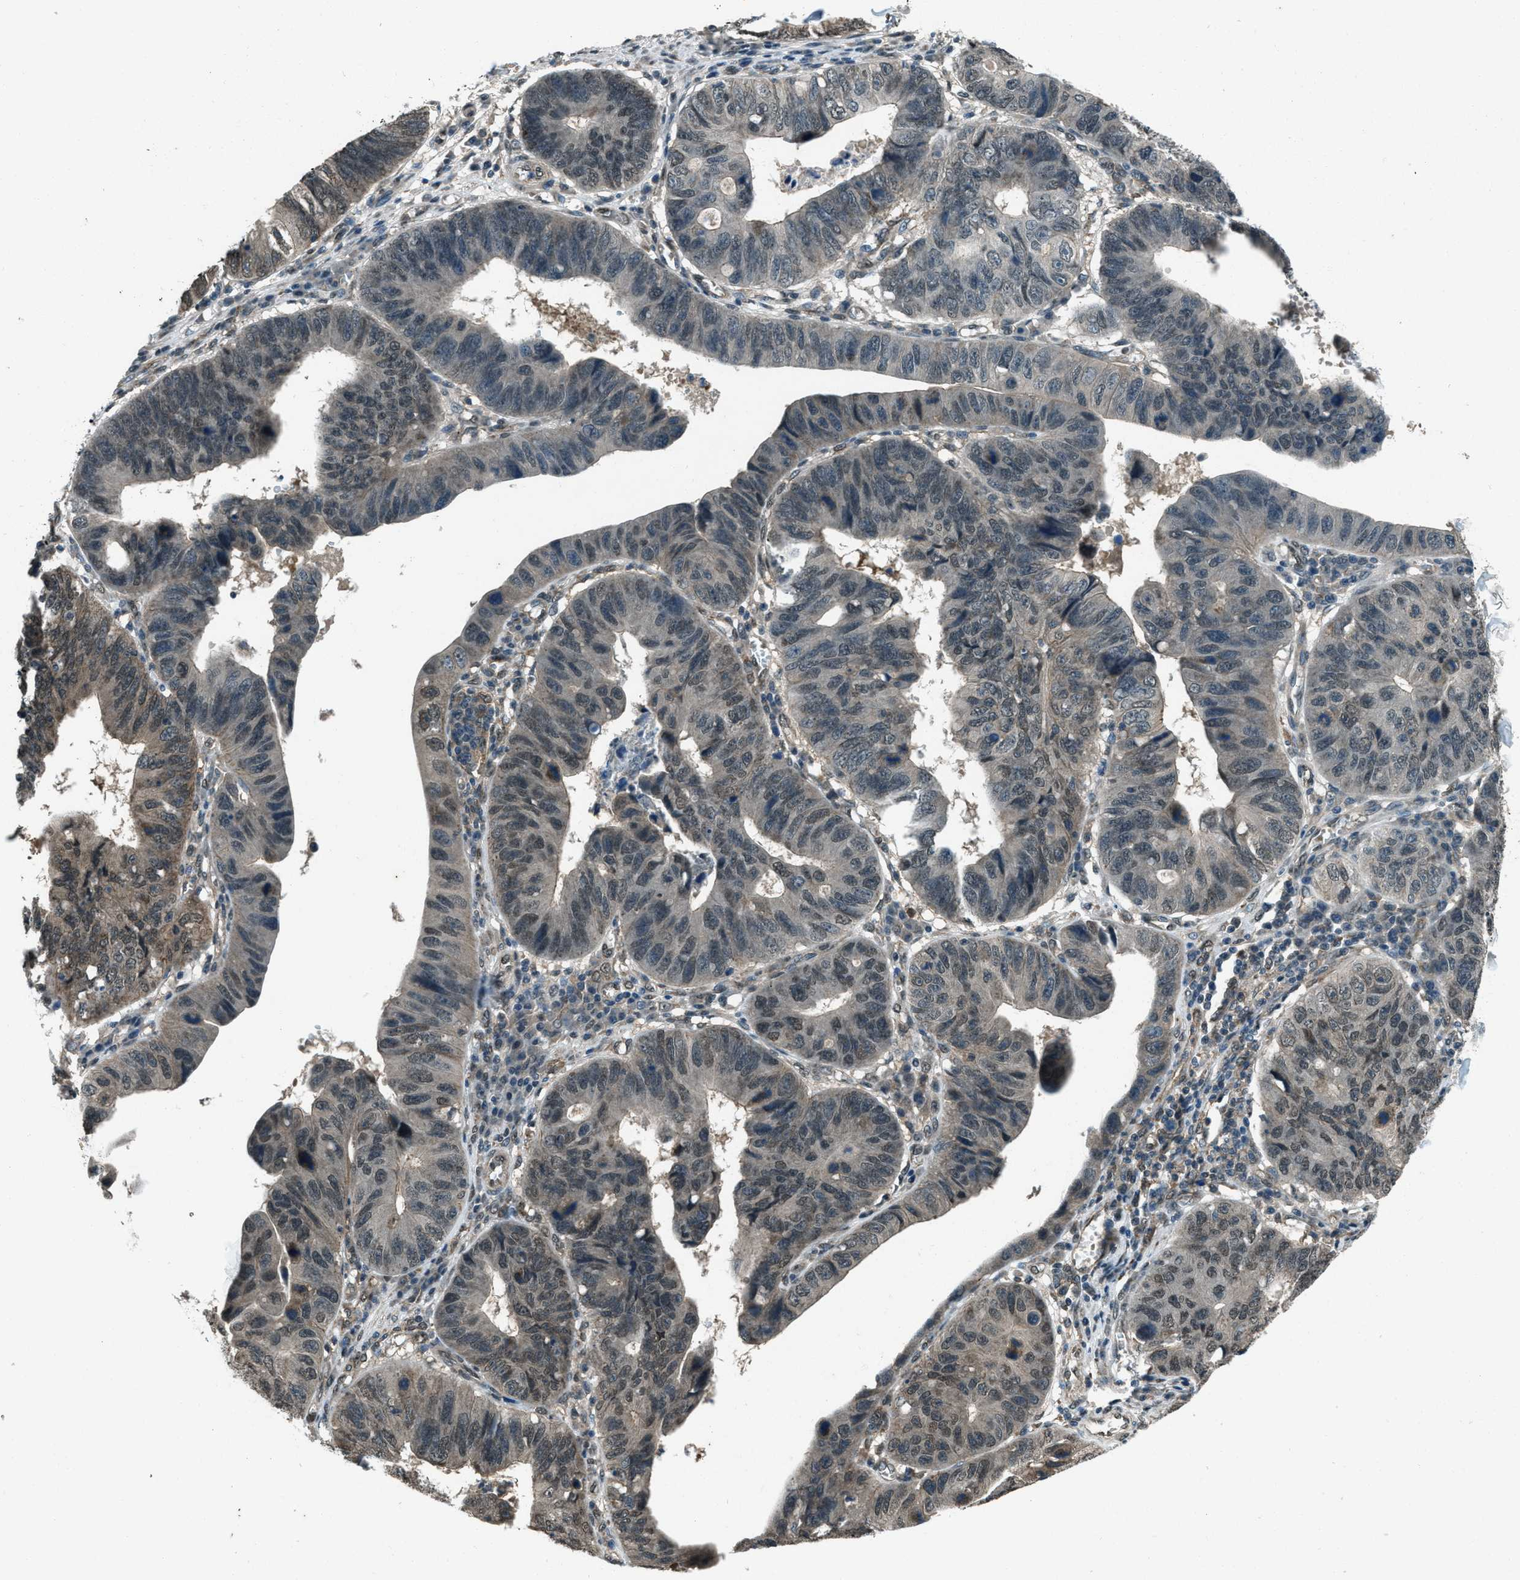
{"staining": {"intensity": "moderate", "quantity": "<25%", "location": "cytoplasmic/membranous"}, "tissue": "stomach cancer", "cell_type": "Tumor cells", "image_type": "cancer", "snomed": [{"axis": "morphology", "description": "Adenocarcinoma, NOS"}, {"axis": "topography", "description": "Stomach"}], "caption": "Immunohistochemistry photomicrograph of adenocarcinoma (stomach) stained for a protein (brown), which displays low levels of moderate cytoplasmic/membranous expression in about <25% of tumor cells.", "gene": "SVIL", "patient": {"sex": "male", "age": 59}}